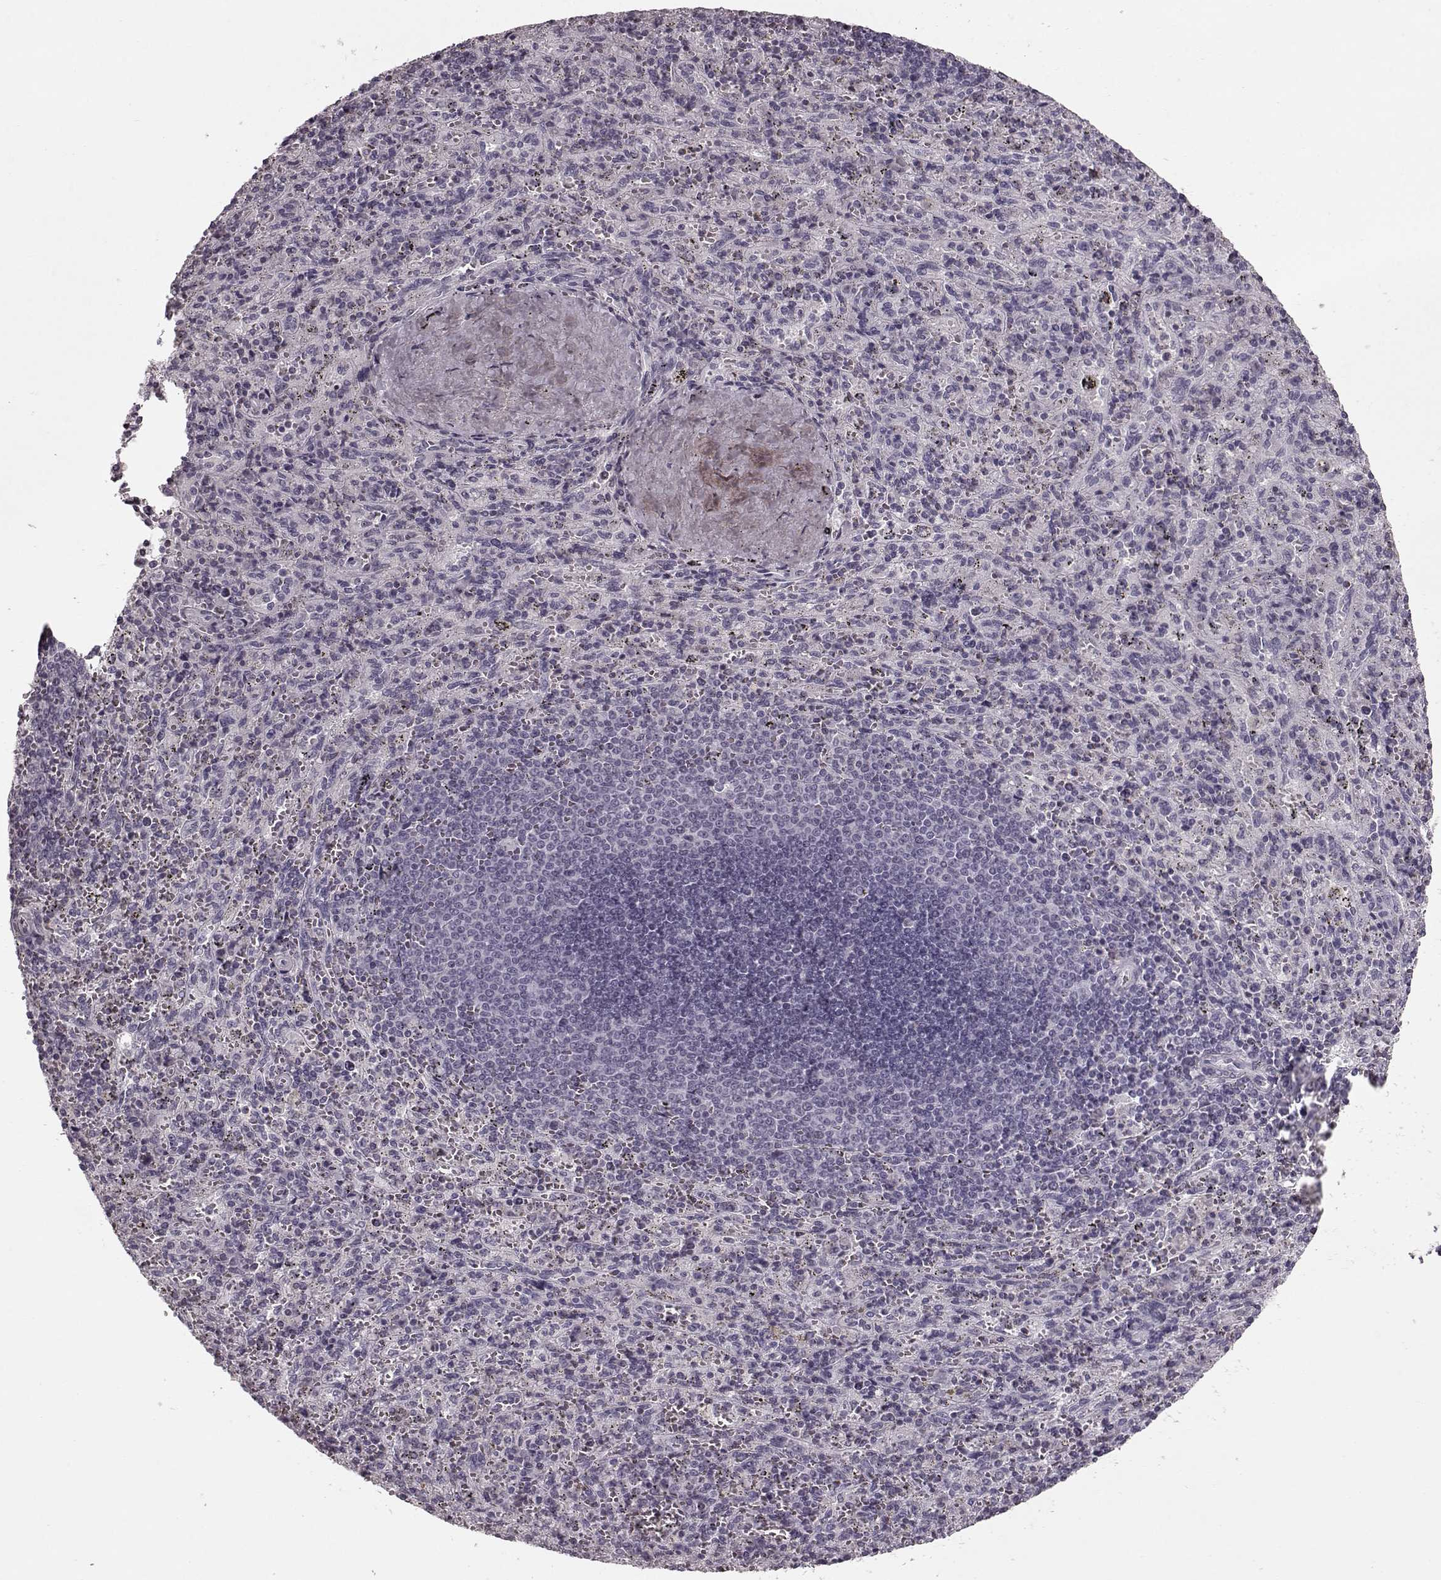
{"staining": {"intensity": "negative", "quantity": "none", "location": "none"}, "tissue": "spleen", "cell_type": "Cells in red pulp", "image_type": "normal", "snomed": [{"axis": "morphology", "description": "Normal tissue, NOS"}, {"axis": "topography", "description": "Spleen"}], "caption": "Spleen was stained to show a protein in brown. There is no significant staining in cells in red pulp. (Immunohistochemistry, brightfield microscopy, high magnification).", "gene": "CST7", "patient": {"sex": "male", "age": 57}}